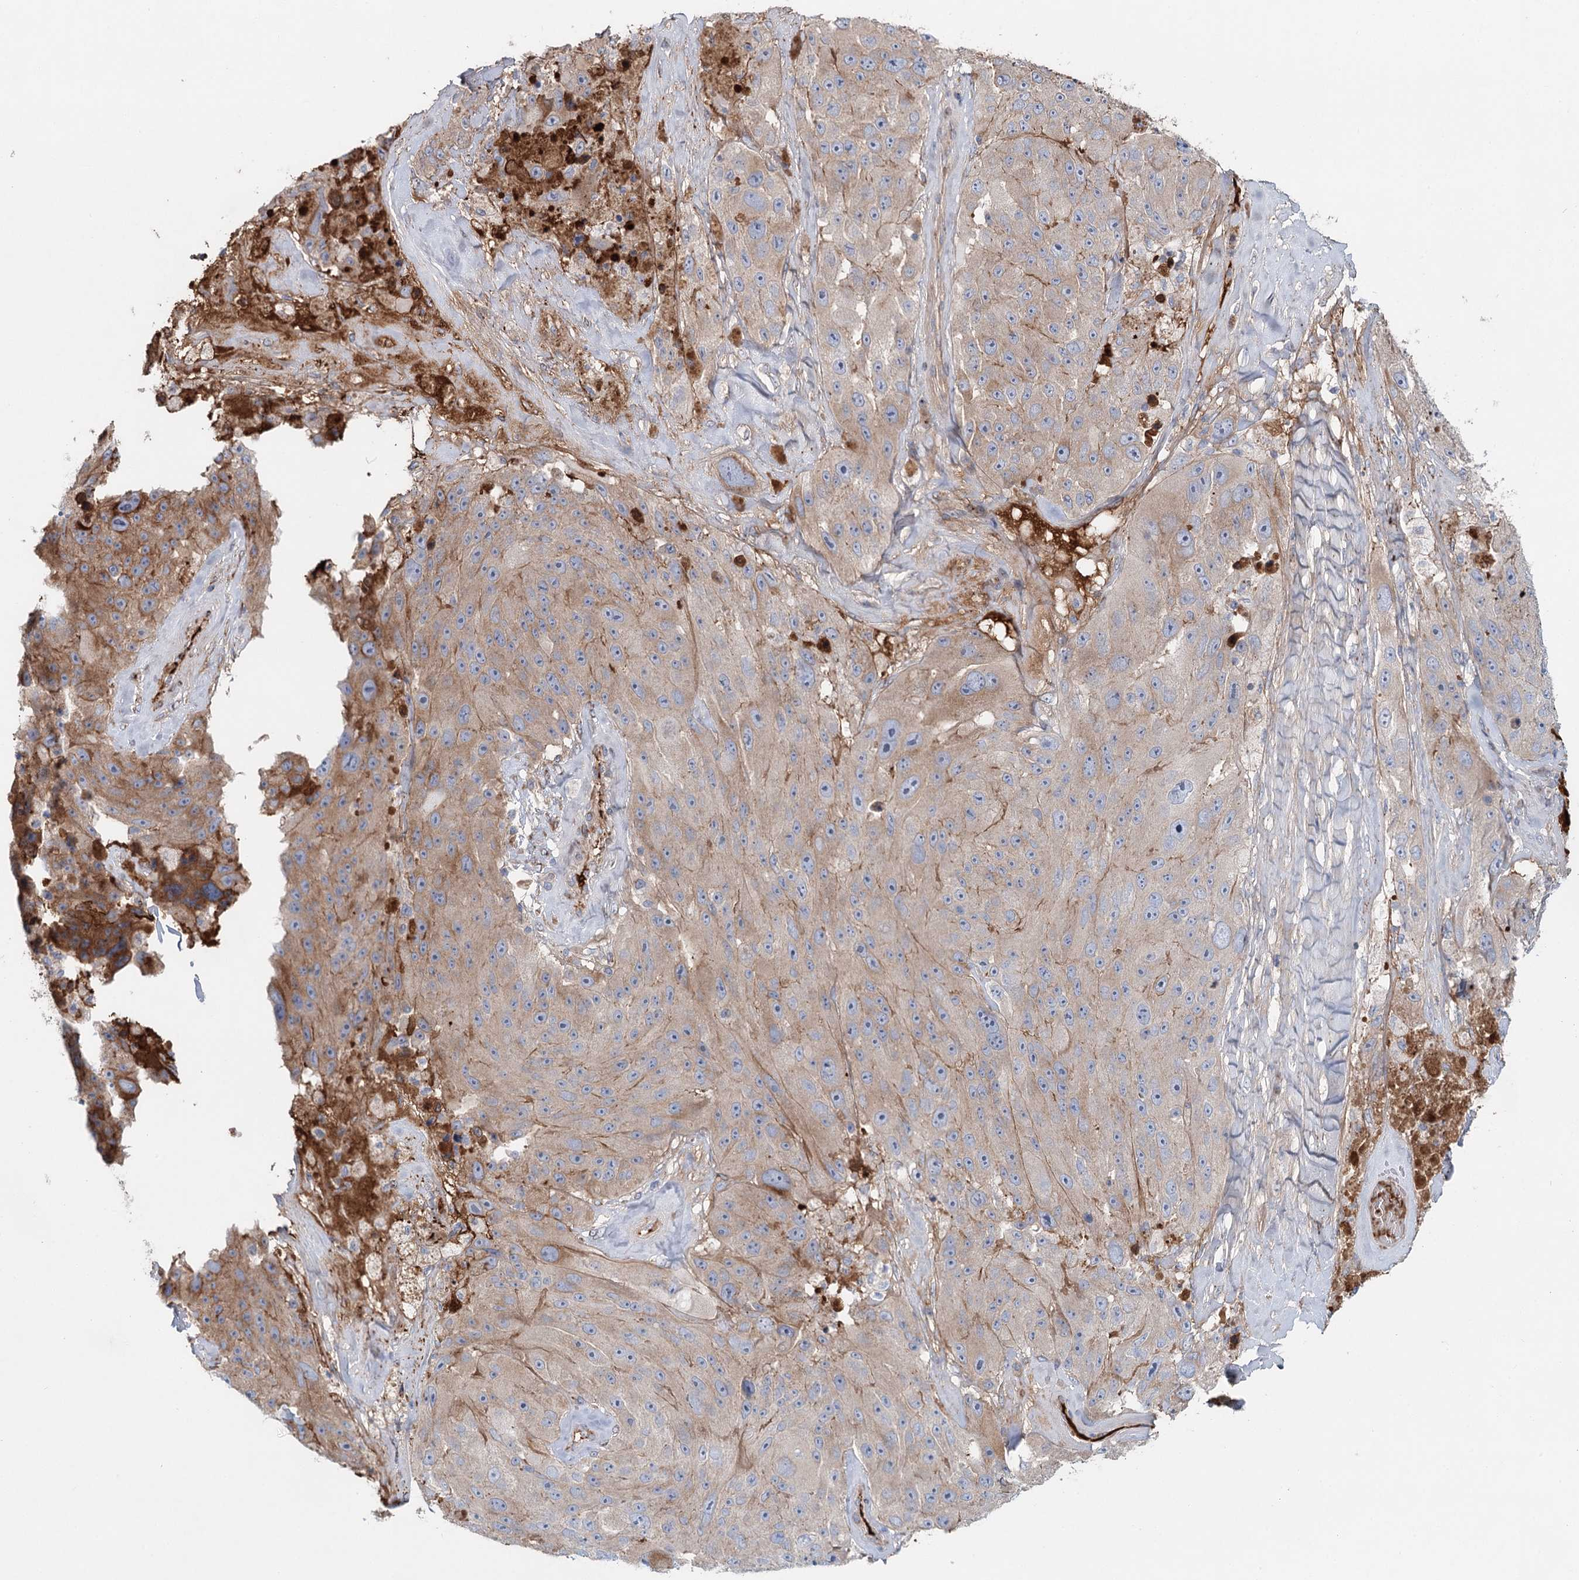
{"staining": {"intensity": "weak", "quantity": "25%-75%", "location": "cytoplasmic/membranous"}, "tissue": "melanoma", "cell_type": "Tumor cells", "image_type": "cancer", "snomed": [{"axis": "morphology", "description": "Malignant melanoma, Metastatic site"}, {"axis": "topography", "description": "Lymph node"}], "caption": "Tumor cells demonstrate low levels of weak cytoplasmic/membranous staining in about 25%-75% of cells in human melanoma.", "gene": "ALKBH8", "patient": {"sex": "male", "age": 62}}